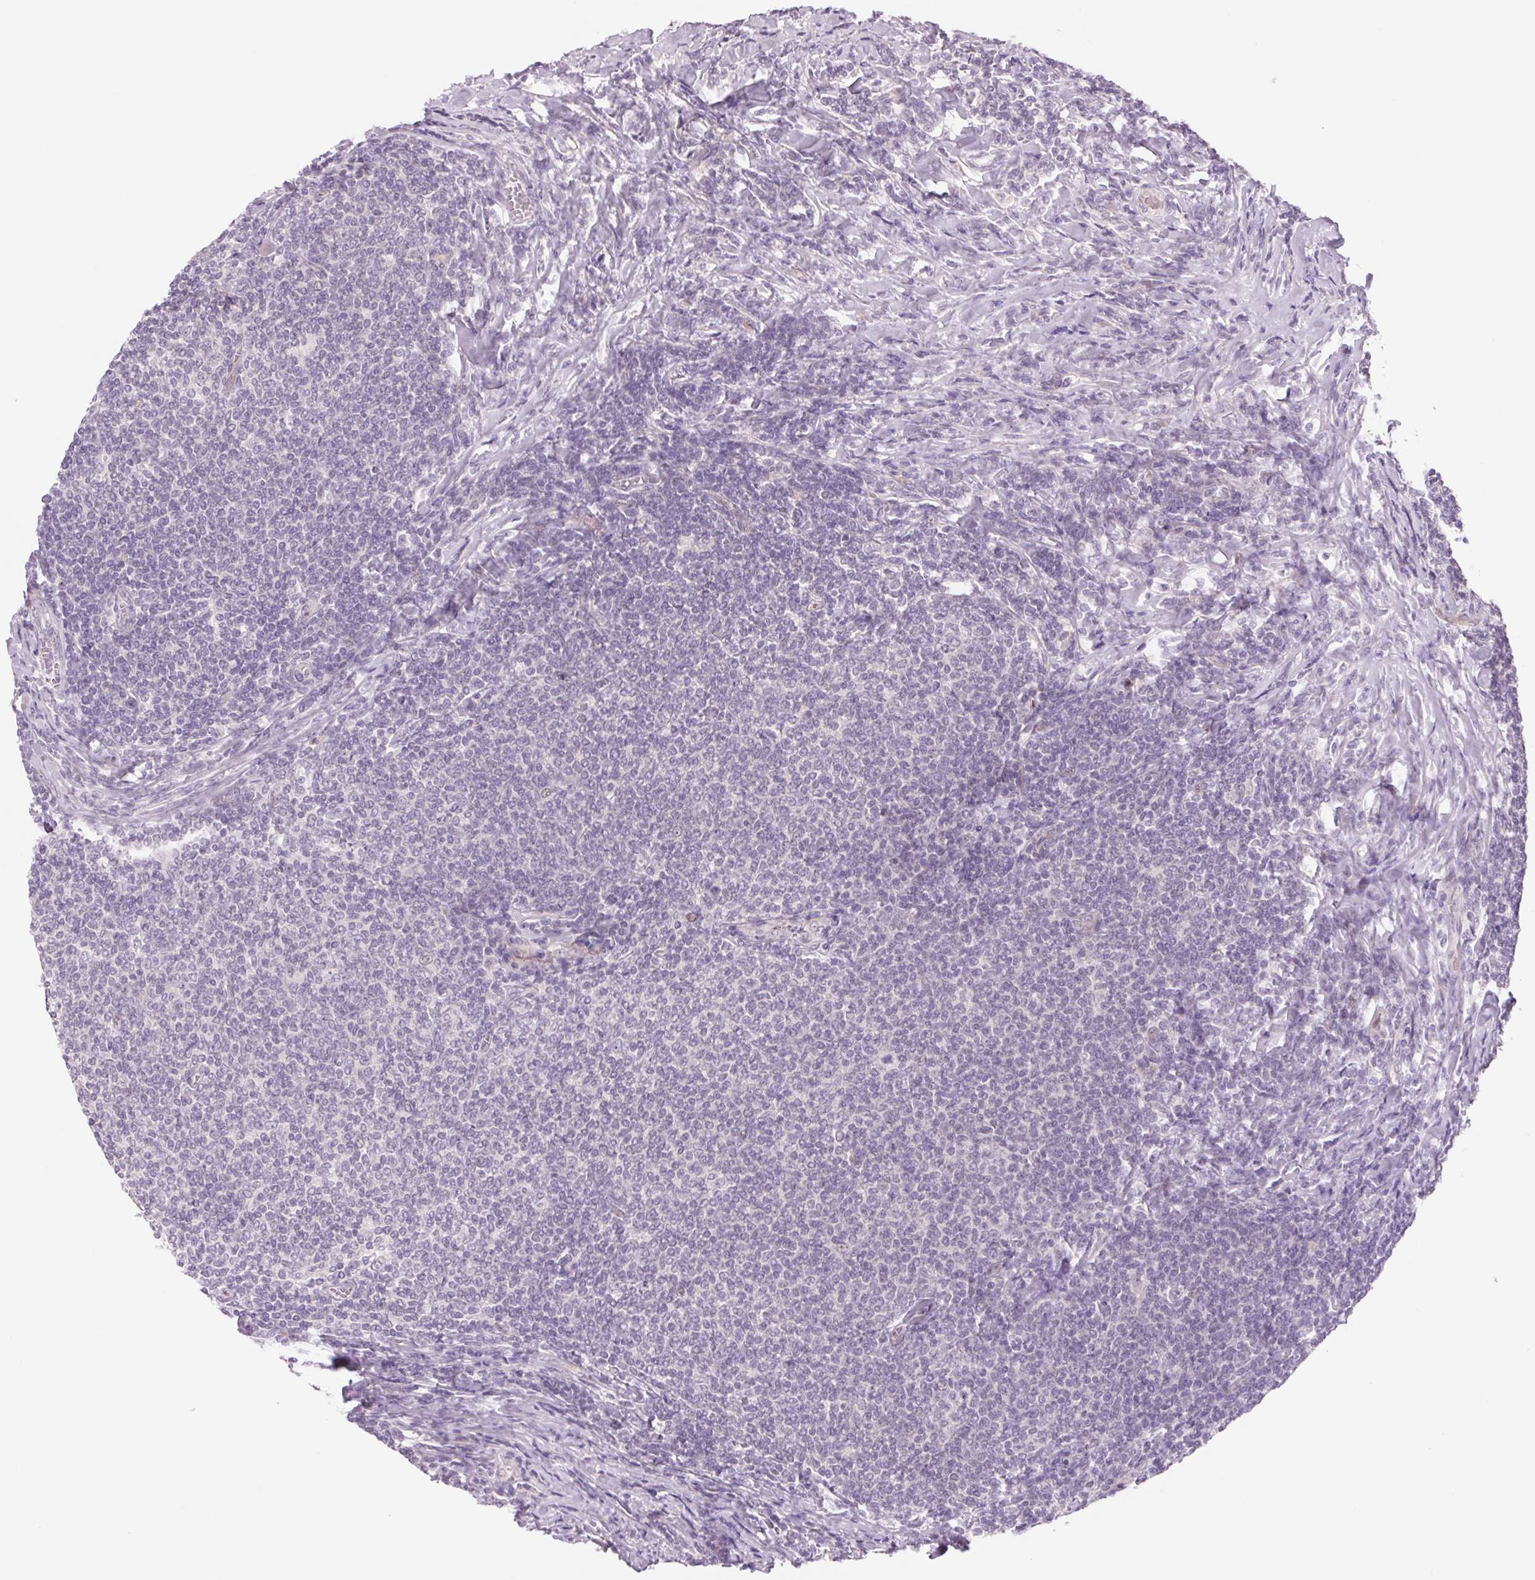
{"staining": {"intensity": "negative", "quantity": "none", "location": "none"}, "tissue": "lymphoma", "cell_type": "Tumor cells", "image_type": "cancer", "snomed": [{"axis": "morphology", "description": "Malignant lymphoma, non-Hodgkin's type, Low grade"}, {"axis": "topography", "description": "Lymph node"}], "caption": "High power microscopy histopathology image of an immunohistochemistry (IHC) photomicrograph of lymphoma, revealing no significant staining in tumor cells.", "gene": "KRT1", "patient": {"sex": "male", "age": 52}}